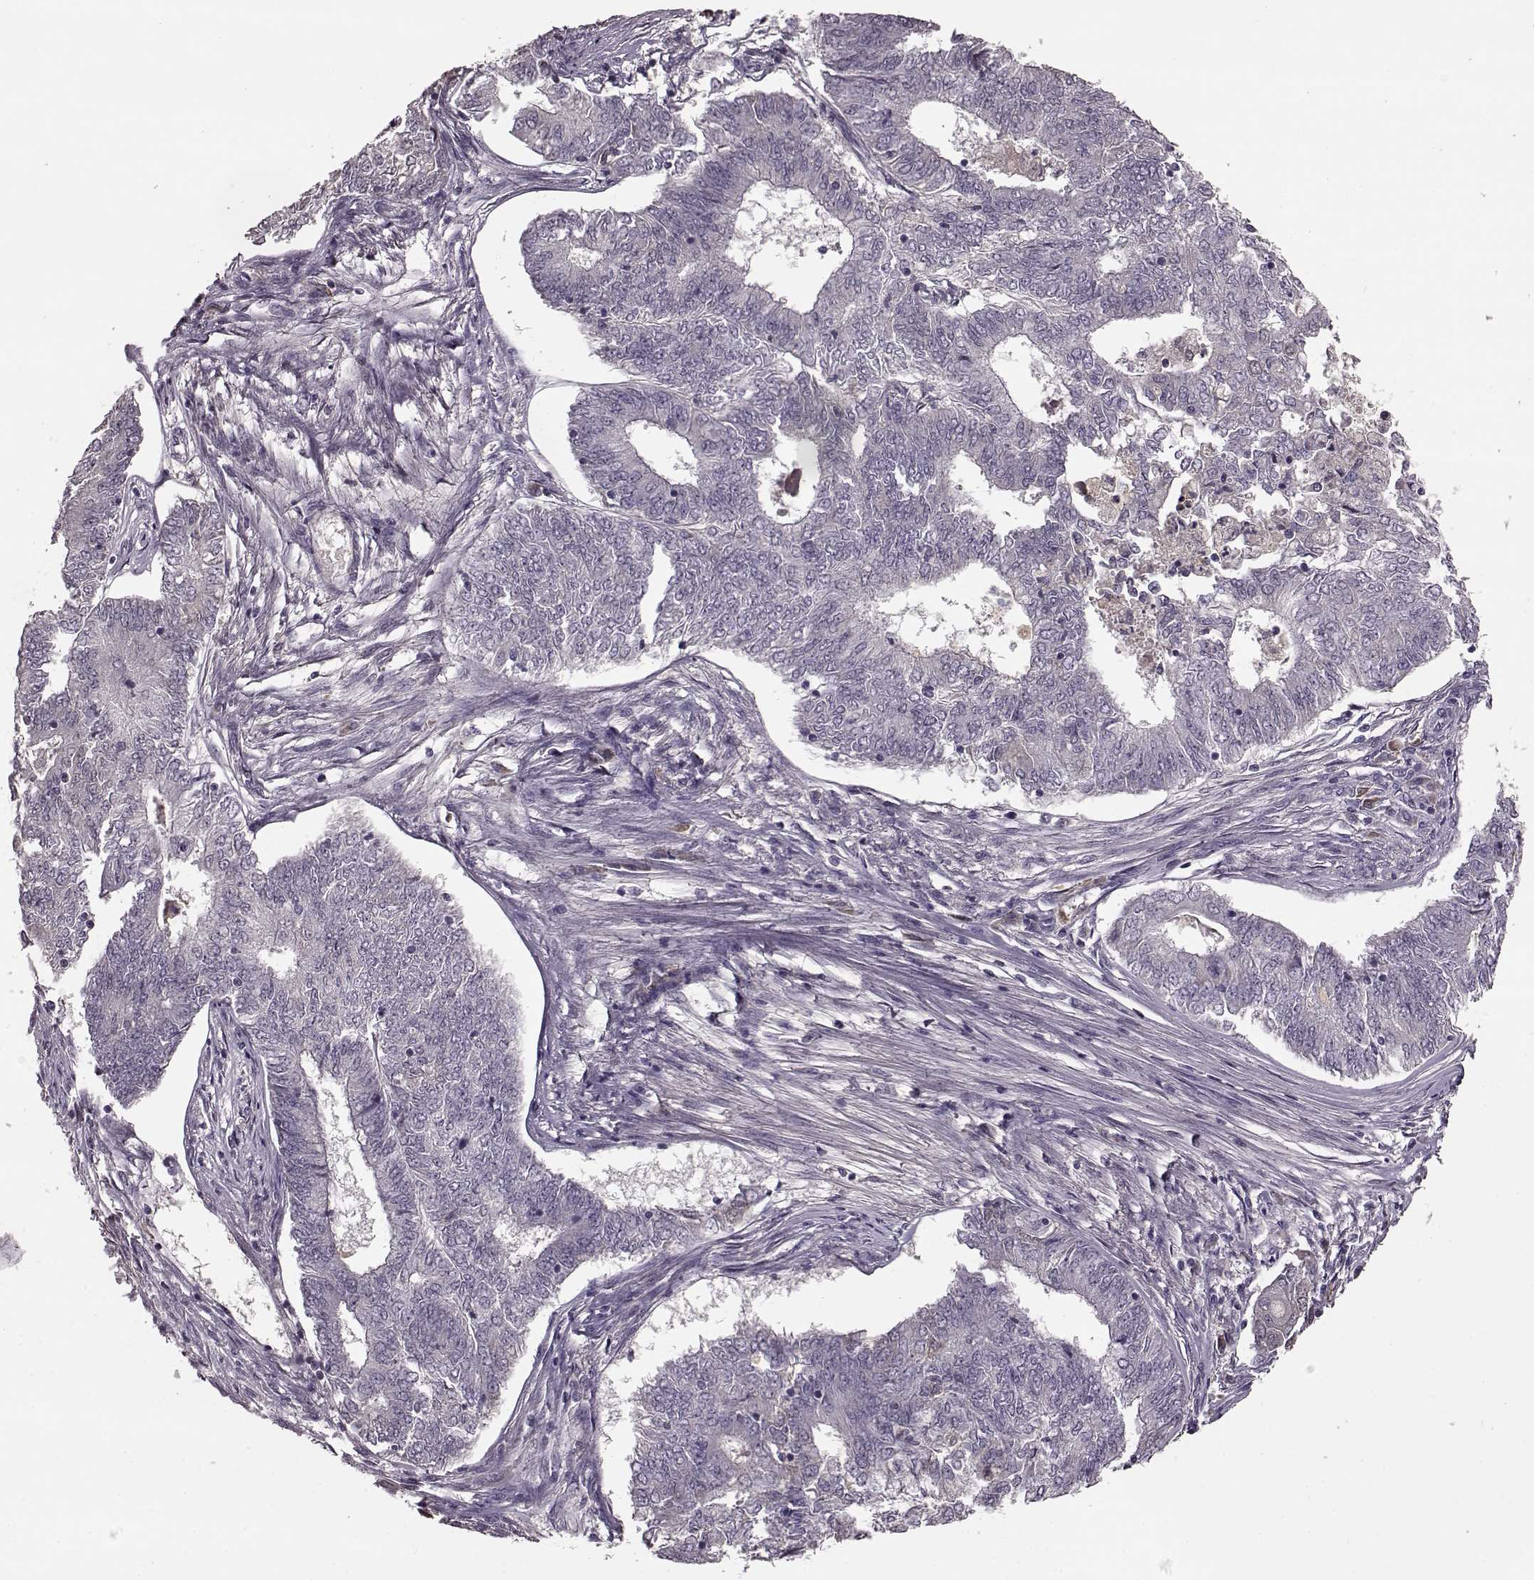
{"staining": {"intensity": "negative", "quantity": "none", "location": "none"}, "tissue": "endometrial cancer", "cell_type": "Tumor cells", "image_type": "cancer", "snomed": [{"axis": "morphology", "description": "Adenocarcinoma, NOS"}, {"axis": "topography", "description": "Endometrium"}], "caption": "Tumor cells show no significant protein positivity in endometrial cancer.", "gene": "NRL", "patient": {"sex": "female", "age": 62}}